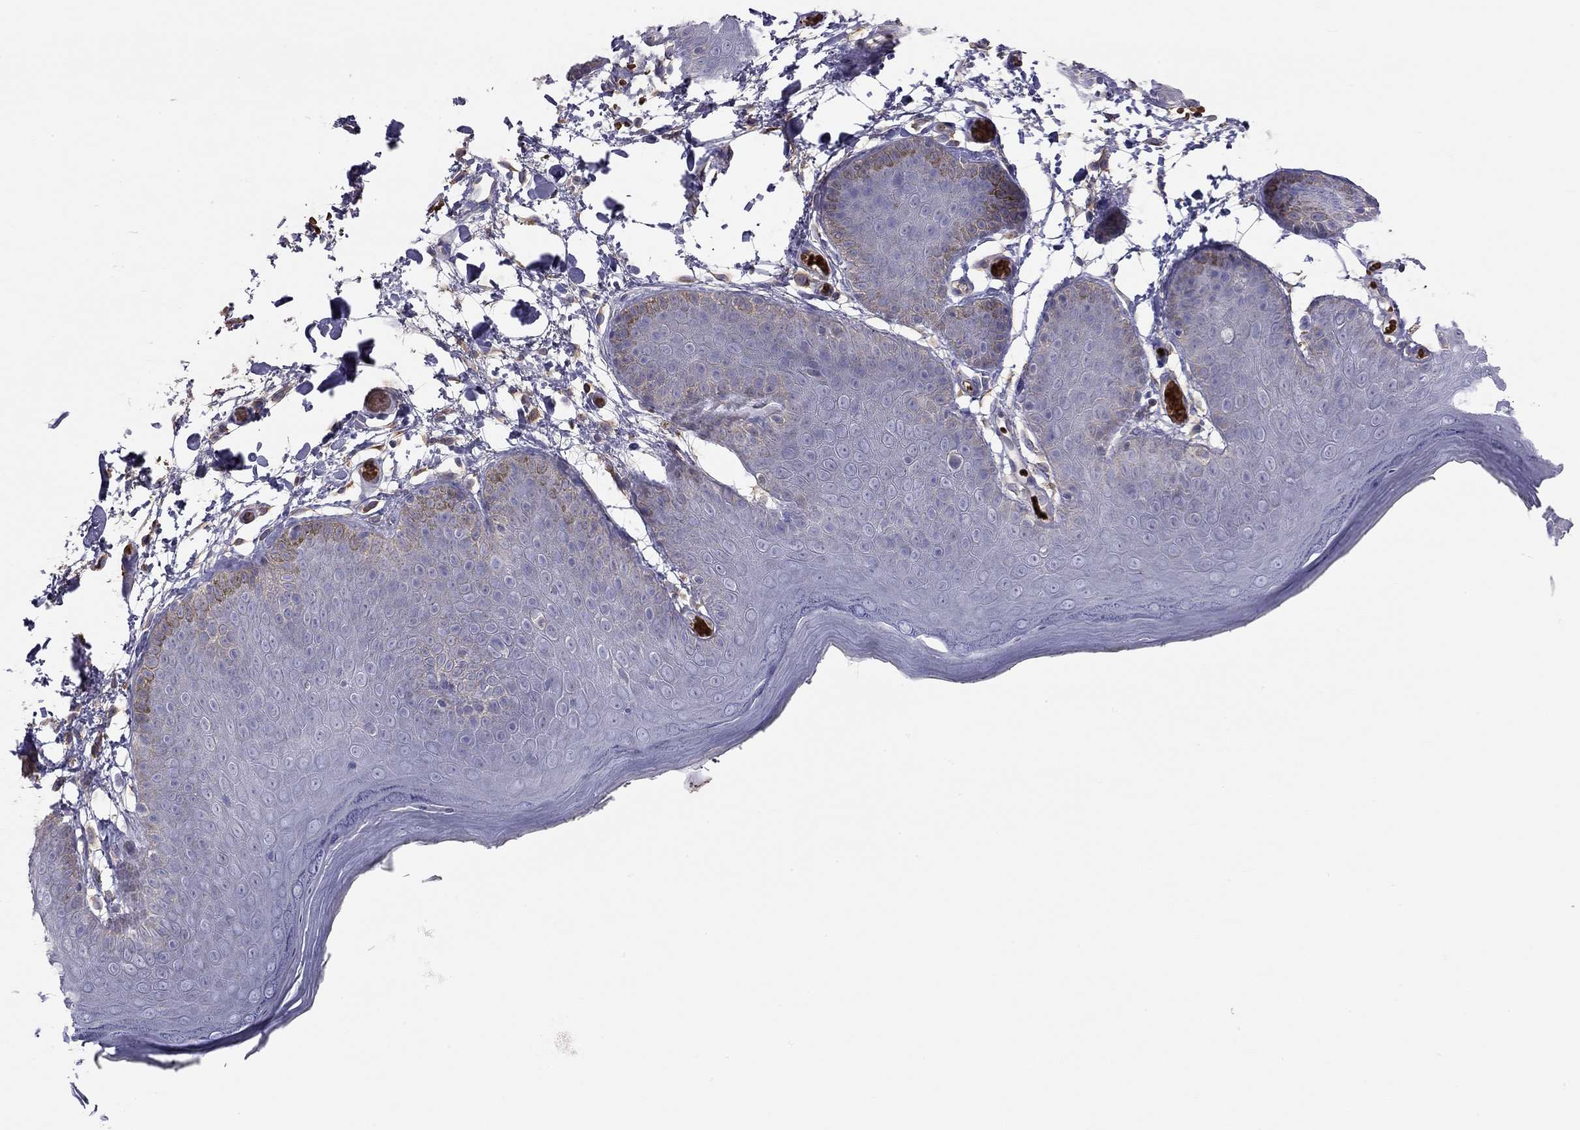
{"staining": {"intensity": "negative", "quantity": "none", "location": "none"}, "tissue": "skin", "cell_type": "Epidermal cells", "image_type": "normal", "snomed": [{"axis": "morphology", "description": "Normal tissue, NOS"}, {"axis": "topography", "description": "Anal"}], "caption": "IHC histopathology image of unremarkable human skin stained for a protein (brown), which exhibits no expression in epidermal cells. (DAB immunohistochemistry (IHC), high magnification).", "gene": "RHCE", "patient": {"sex": "male", "age": 53}}